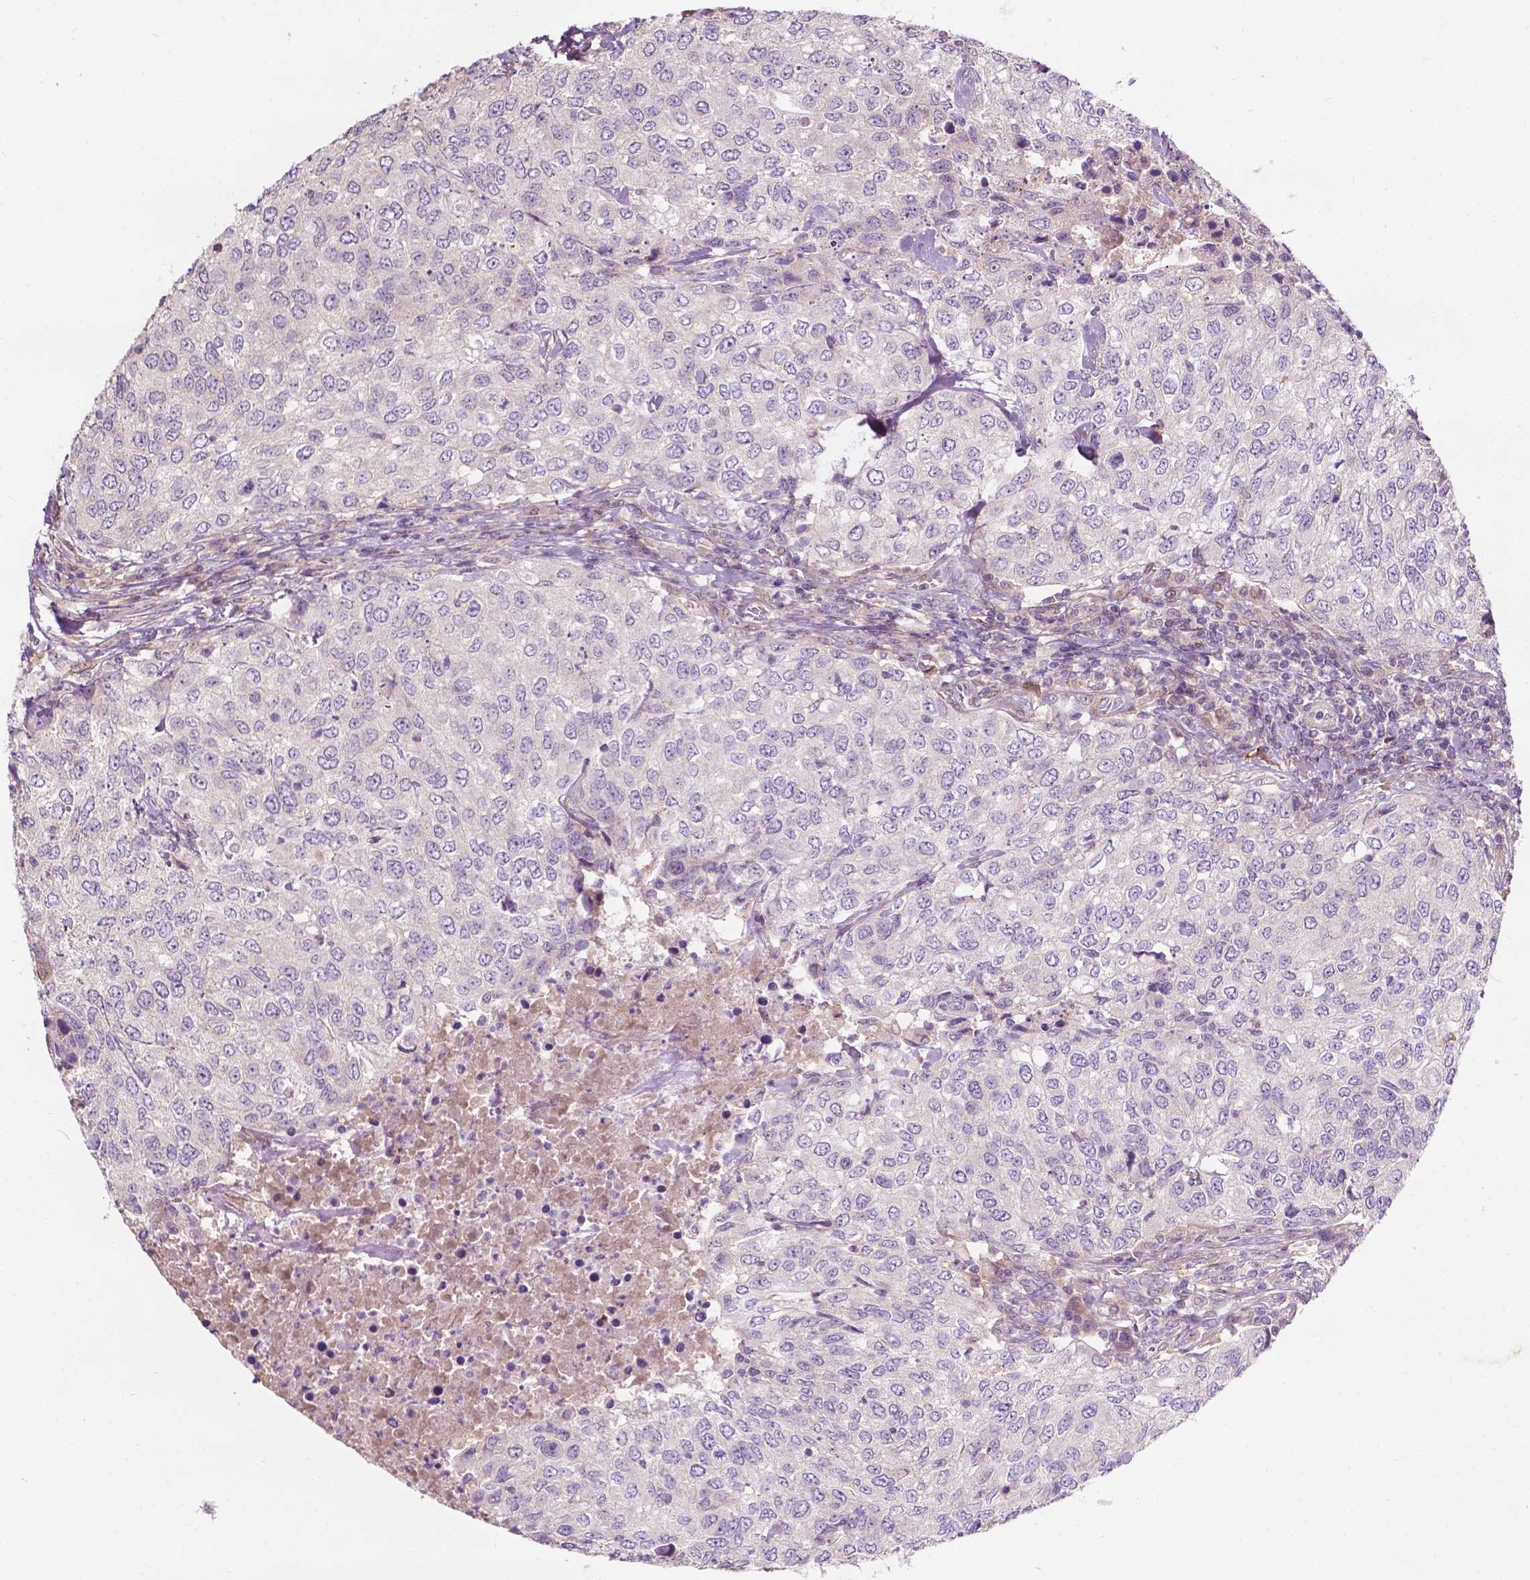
{"staining": {"intensity": "negative", "quantity": "none", "location": "none"}, "tissue": "urothelial cancer", "cell_type": "Tumor cells", "image_type": "cancer", "snomed": [{"axis": "morphology", "description": "Urothelial carcinoma, High grade"}, {"axis": "topography", "description": "Urinary bladder"}], "caption": "There is no significant staining in tumor cells of urothelial carcinoma (high-grade). (Brightfield microscopy of DAB (3,3'-diaminobenzidine) immunohistochemistry (IHC) at high magnification).", "gene": "GPR37", "patient": {"sex": "female", "age": 78}}